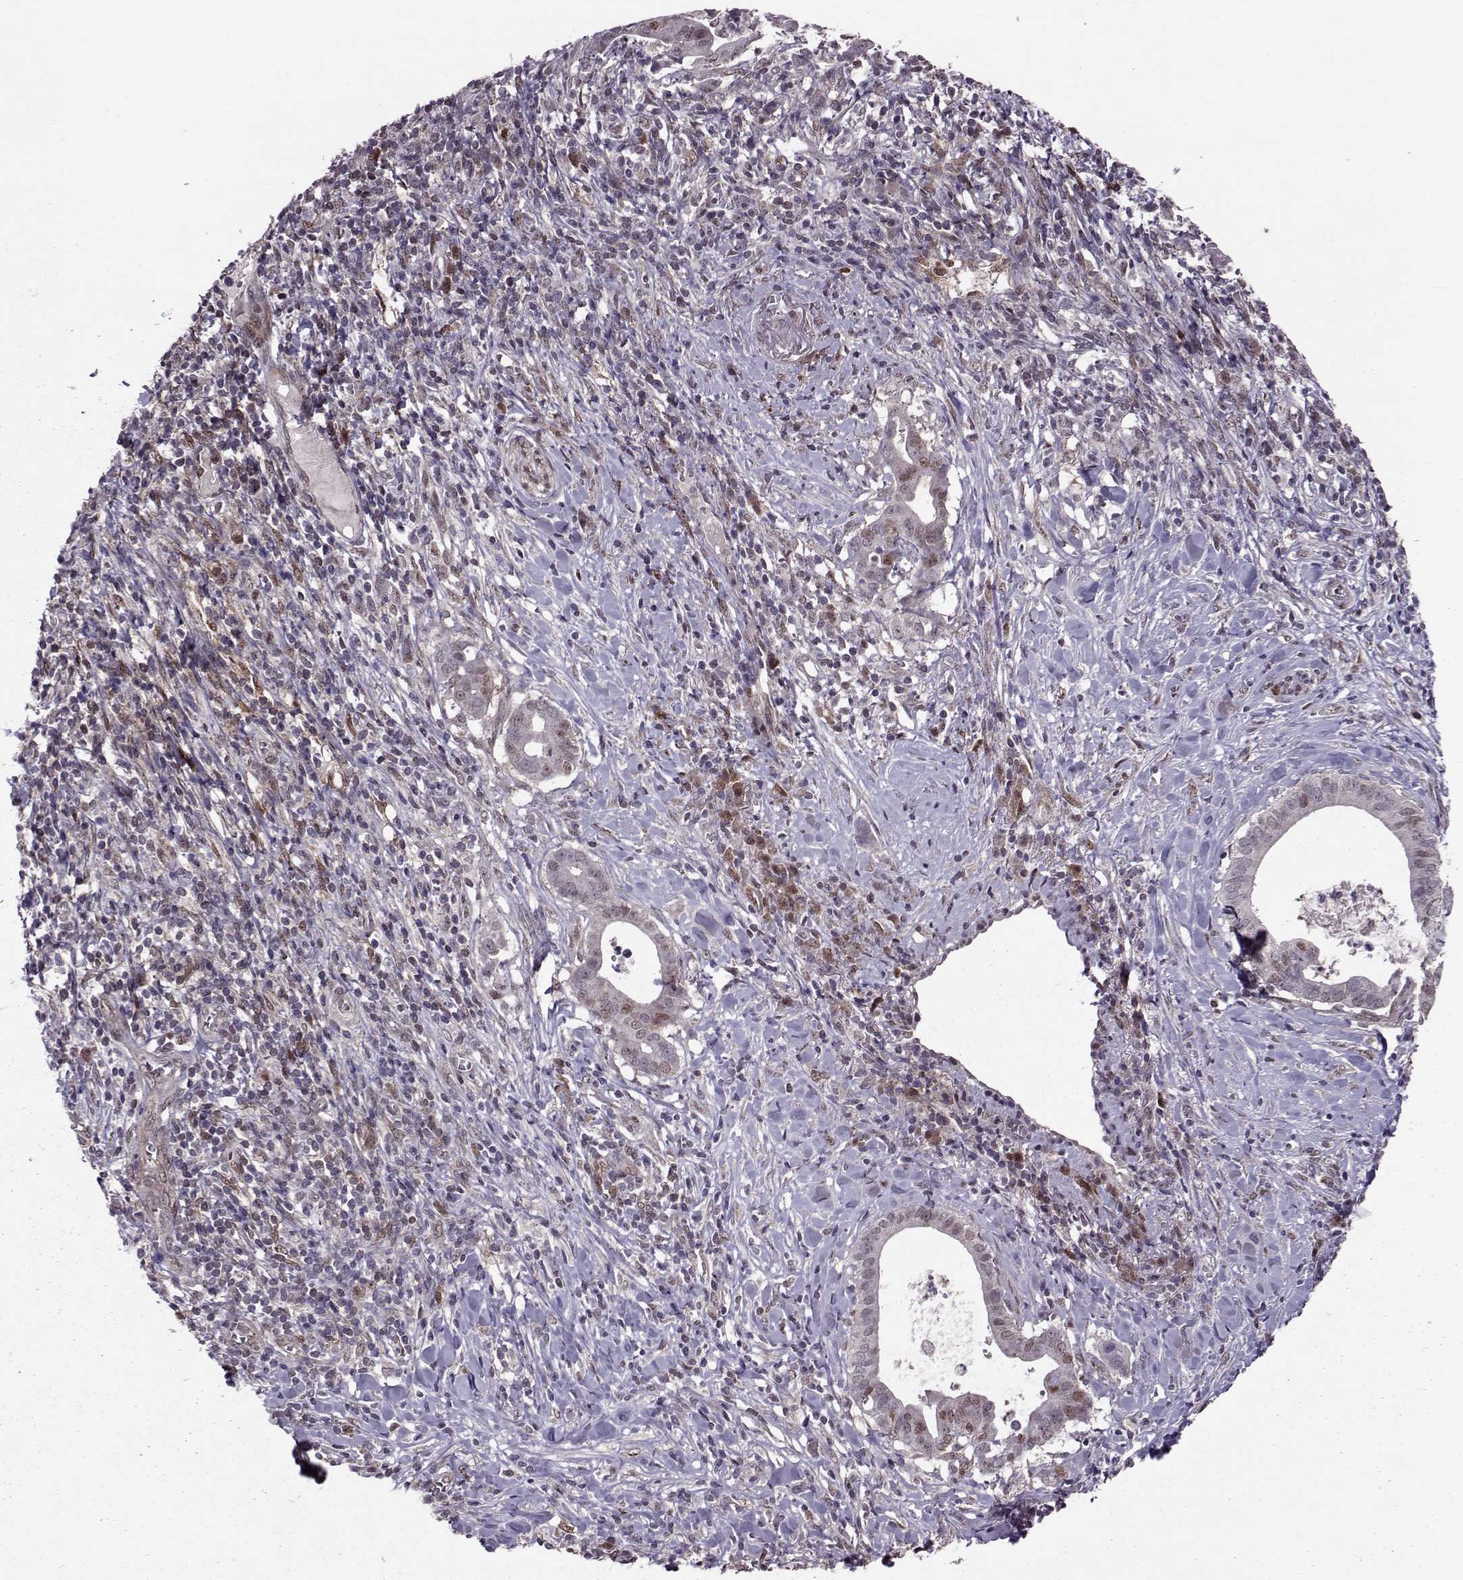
{"staining": {"intensity": "moderate", "quantity": "<25%", "location": "nuclear"}, "tissue": "pancreatic cancer", "cell_type": "Tumor cells", "image_type": "cancer", "snomed": [{"axis": "morphology", "description": "Adenocarcinoma, NOS"}, {"axis": "topography", "description": "Pancreas"}], "caption": "Immunohistochemical staining of human pancreatic cancer displays moderate nuclear protein expression in approximately <25% of tumor cells.", "gene": "CDK4", "patient": {"sex": "male", "age": 61}}